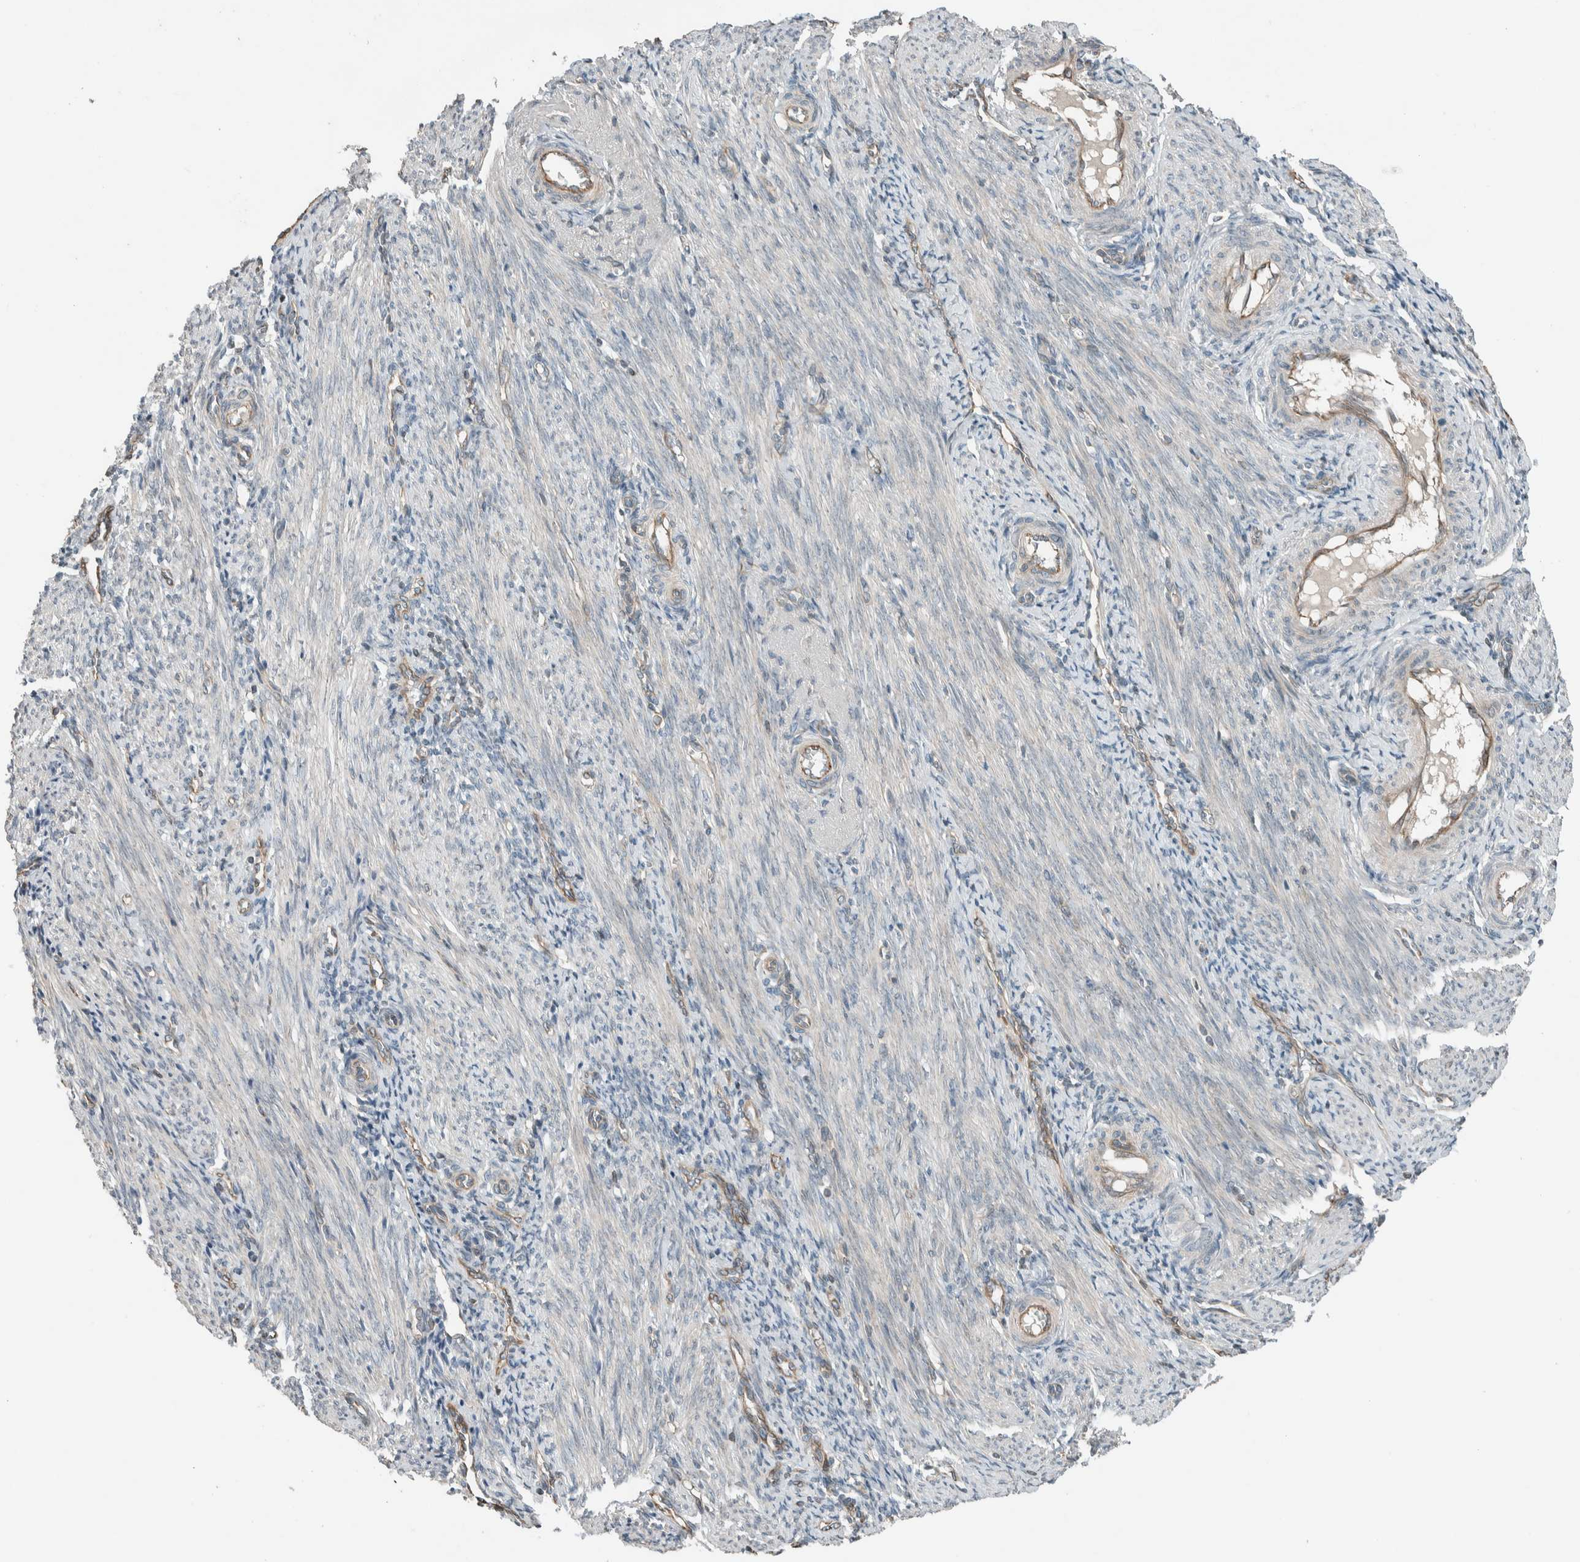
{"staining": {"intensity": "negative", "quantity": "none", "location": "none"}, "tissue": "endometrium", "cell_type": "Cells in endometrial stroma", "image_type": "normal", "snomed": [{"axis": "morphology", "description": "Normal tissue, NOS"}, {"axis": "topography", "description": "Uterus"}, {"axis": "topography", "description": "Endometrium"}], "caption": "IHC histopathology image of normal human endometrium stained for a protein (brown), which demonstrates no positivity in cells in endometrial stroma. (DAB IHC visualized using brightfield microscopy, high magnification).", "gene": "SEL1L", "patient": {"sex": "female", "age": 33}}